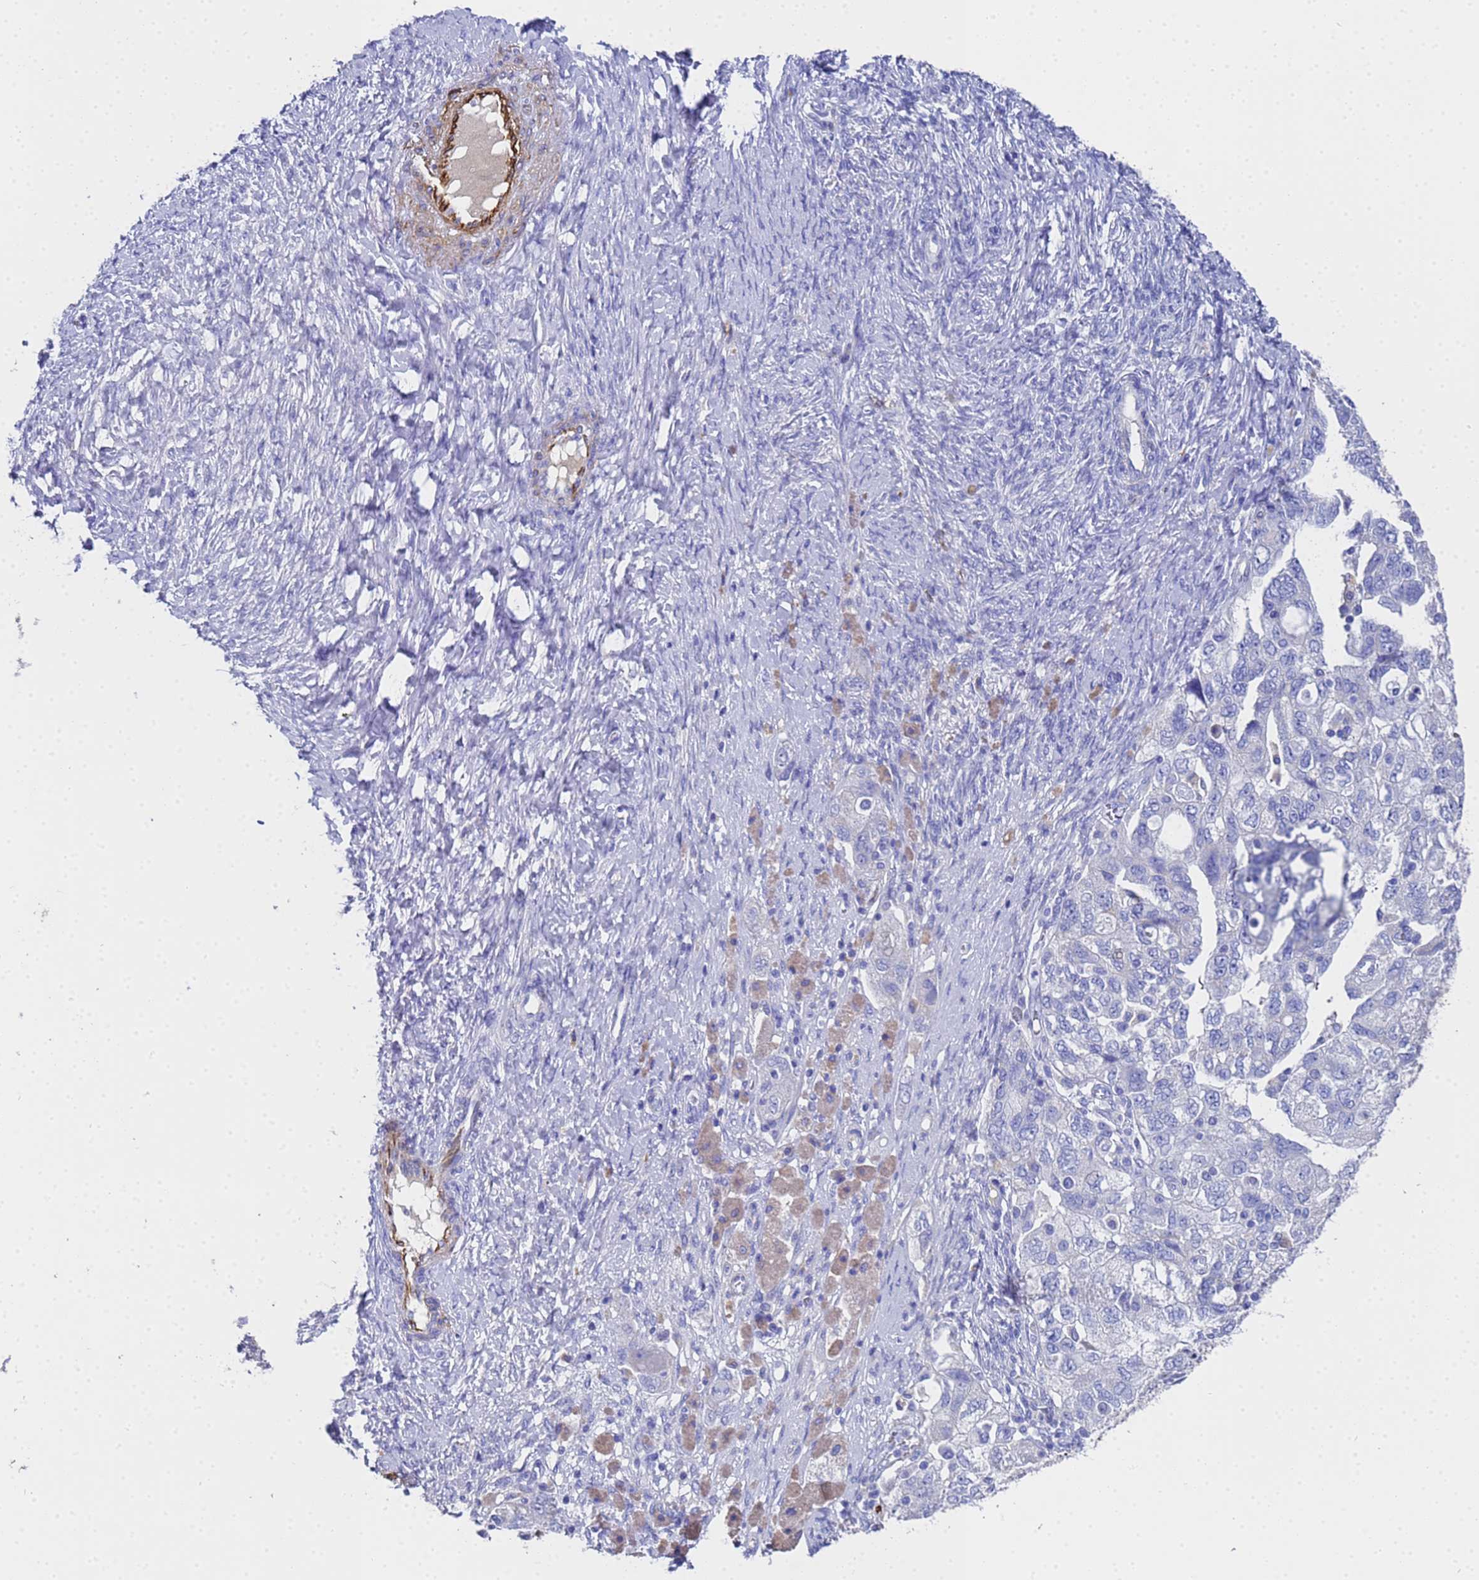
{"staining": {"intensity": "negative", "quantity": "none", "location": "none"}, "tissue": "ovarian cancer", "cell_type": "Tumor cells", "image_type": "cancer", "snomed": [{"axis": "morphology", "description": "Carcinoma, NOS"}, {"axis": "morphology", "description": "Cystadenocarcinoma, serous, NOS"}, {"axis": "topography", "description": "Ovary"}], "caption": "IHC image of human ovarian cancer stained for a protein (brown), which displays no positivity in tumor cells.", "gene": "ADIPOQ", "patient": {"sex": "female", "age": 69}}